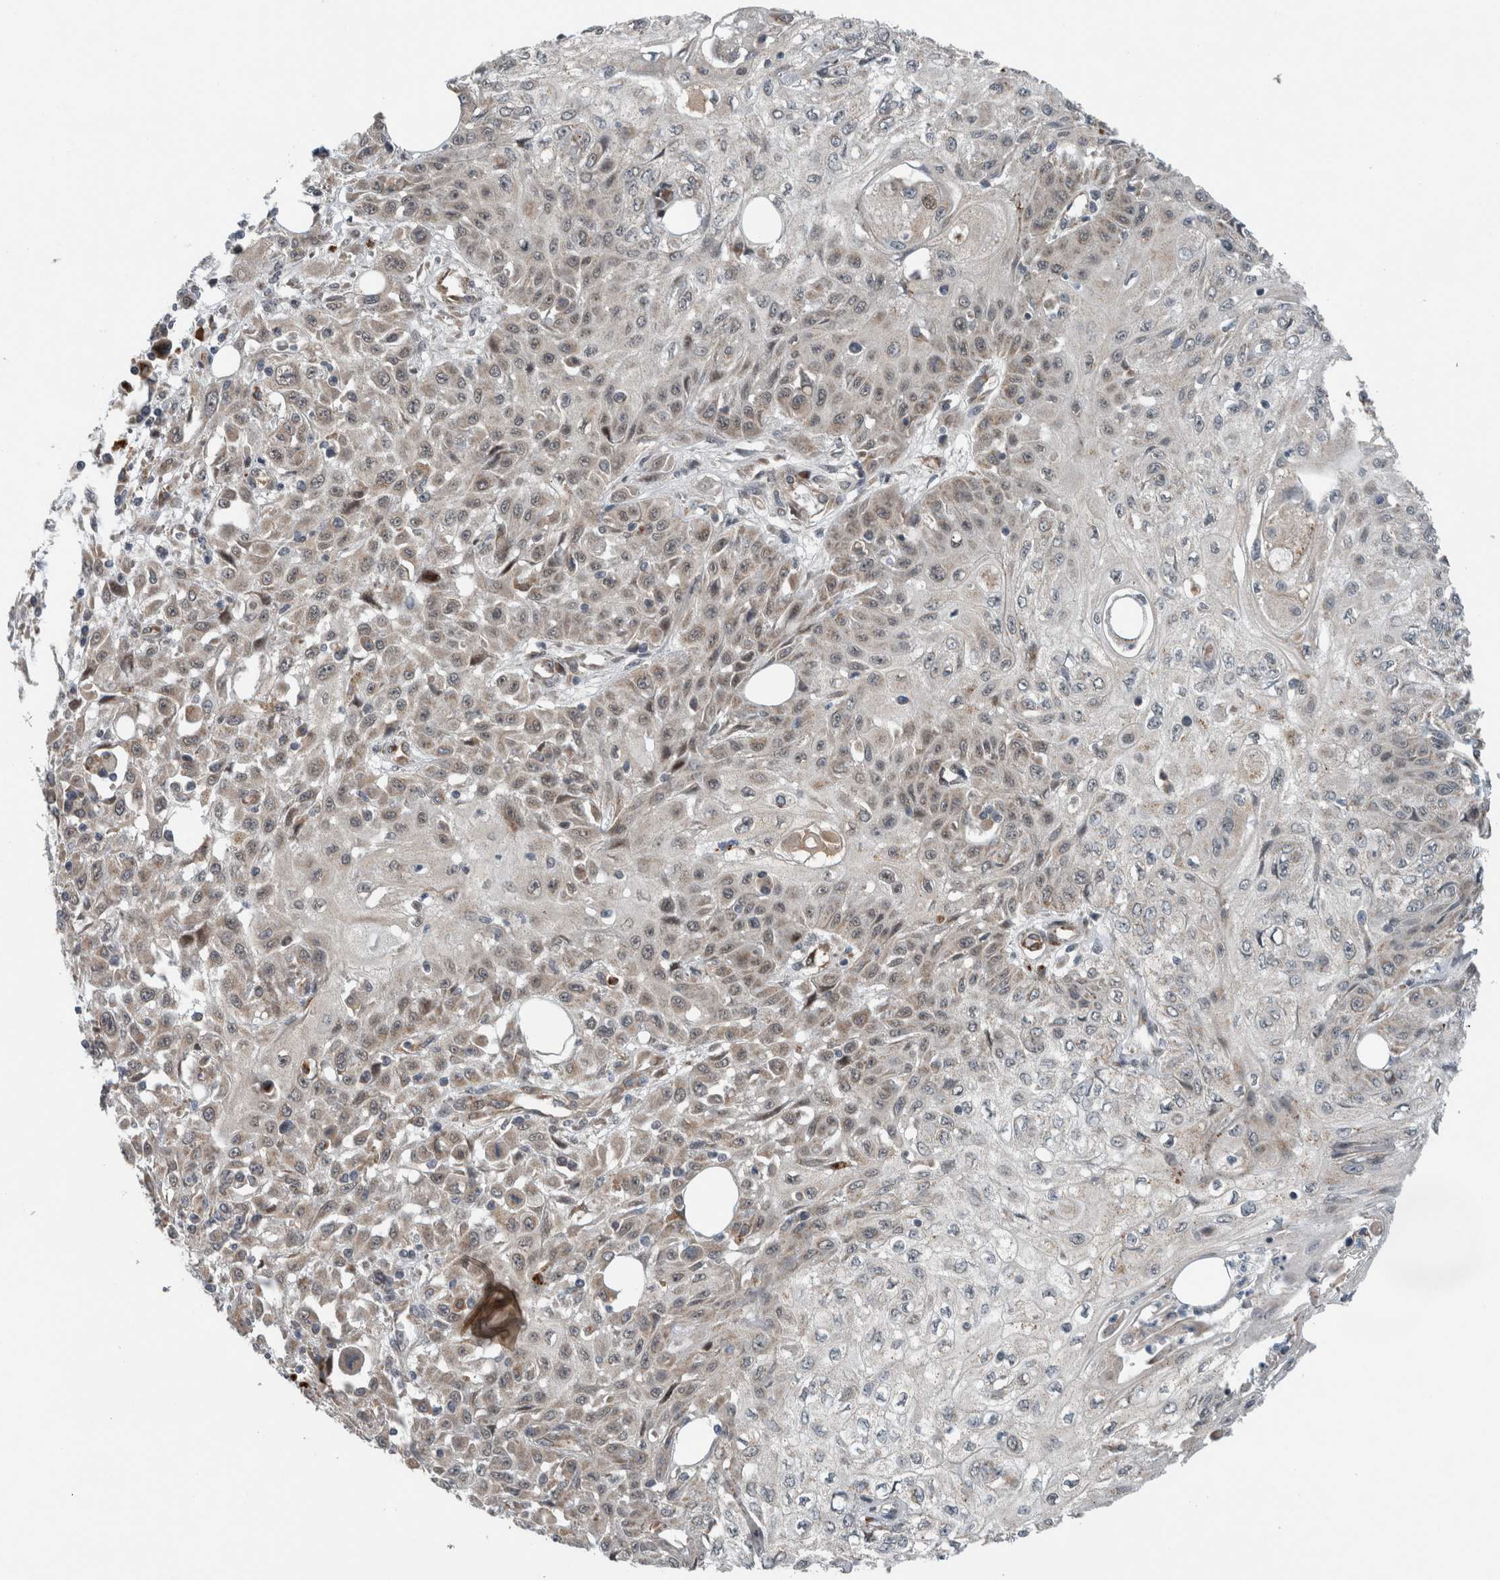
{"staining": {"intensity": "negative", "quantity": "none", "location": "none"}, "tissue": "skin cancer", "cell_type": "Tumor cells", "image_type": "cancer", "snomed": [{"axis": "morphology", "description": "Squamous cell carcinoma, NOS"}, {"axis": "morphology", "description": "Squamous cell carcinoma, metastatic, NOS"}, {"axis": "topography", "description": "Skin"}, {"axis": "topography", "description": "Lymph node"}], "caption": "Human metastatic squamous cell carcinoma (skin) stained for a protein using immunohistochemistry (IHC) reveals no expression in tumor cells.", "gene": "GBA2", "patient": {"sex": "male", "age": 75}}